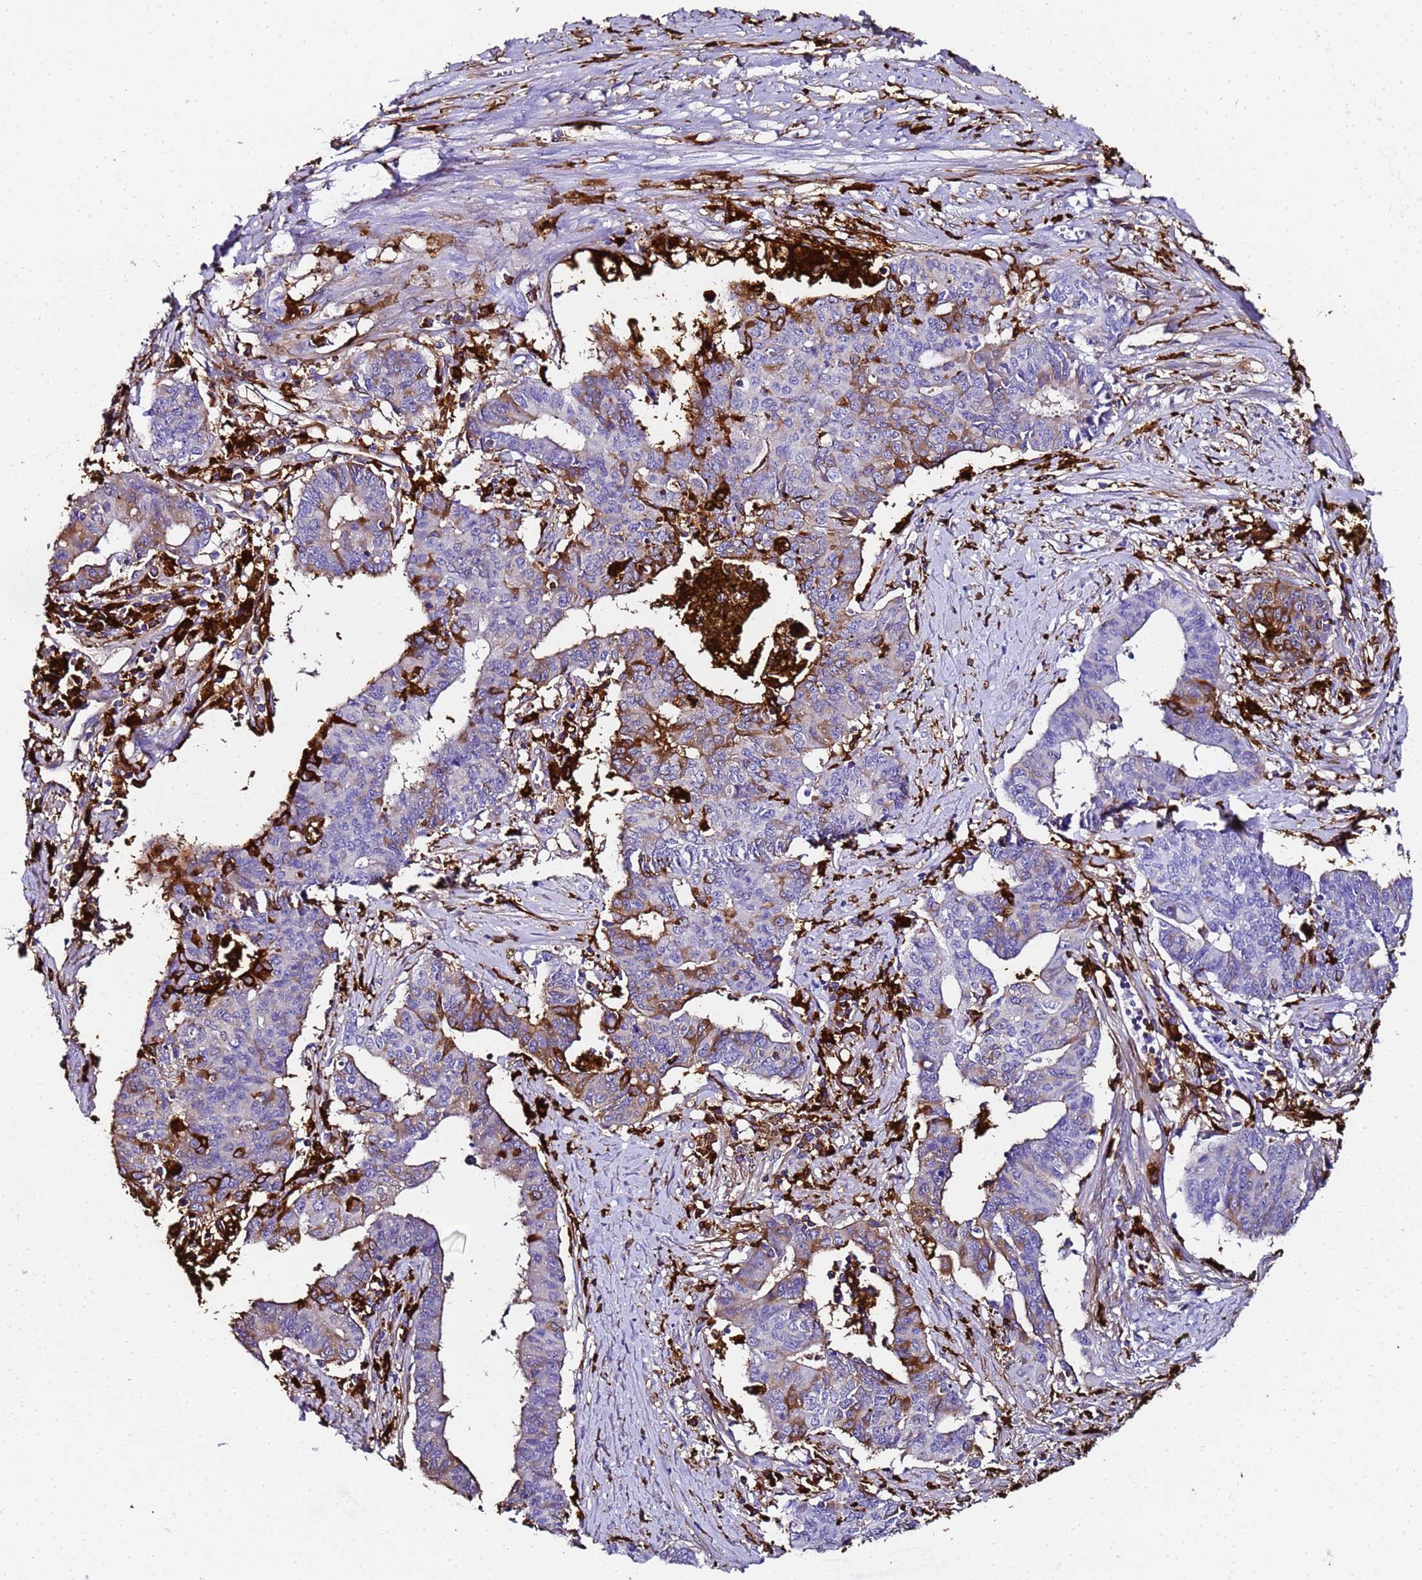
{"staining": {"intensity": "moderate", "quantity": "<25%", "location": "cytoplasmic/membranous"}, "tissue": "endometrial cancer", "cell_type": "Tumor cells", "image_type": "cancer", "snomed": [{"axis": "morphology", "description": "Adenocarcinoma, NOS"}, {"axis": "topography", "description": "Endometrium"}], "caption": "IHC (DAB) staining of human endometrial cancer (adenocarcinoma) exhibits moderate cytoplasmic/membranous protein expression in about <25% of tumor cells.", "gene": "FTL", "patient": {"sex": "female", "age": 59}}